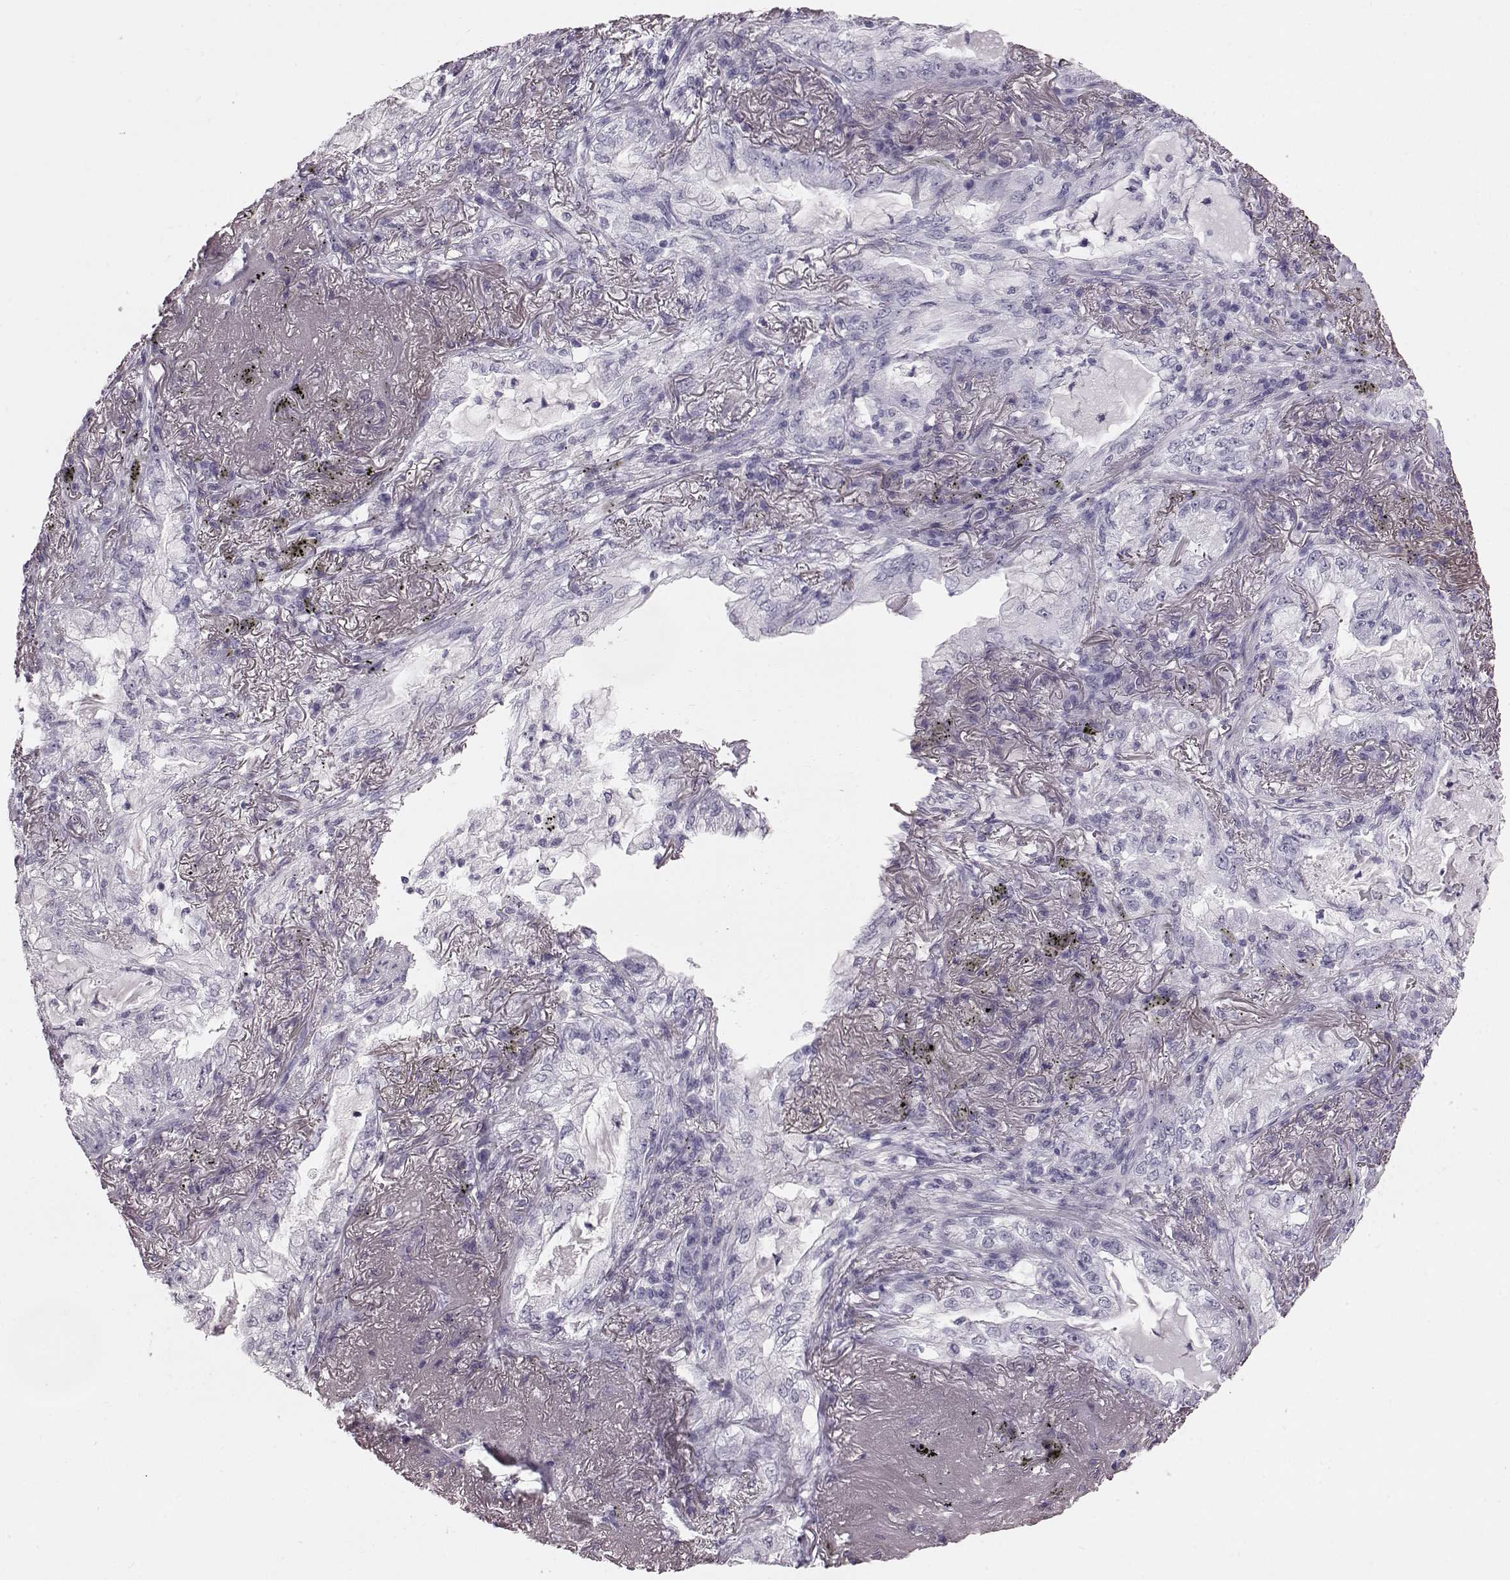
{"staining": {"intensity": "negative", "quantity": "none", "location": "none"}, "tissue": "lung cancer", "cell_type": "Tumor cells", "image_type": "cancer", "snomed": [{"axis": "morphology", "description": "Adenocarcinoma, NOS"}, {"axis": "topography", "description": "Lung"}], "caption": "Immunohistochemical staining of human lung cancer (adenocarcinoma) demonstrates no significant positivity in tumor cells. Nuclei are stained in blue.", "gene": "TCHHL1", "patient": {"sex": "female", "age": 73}}